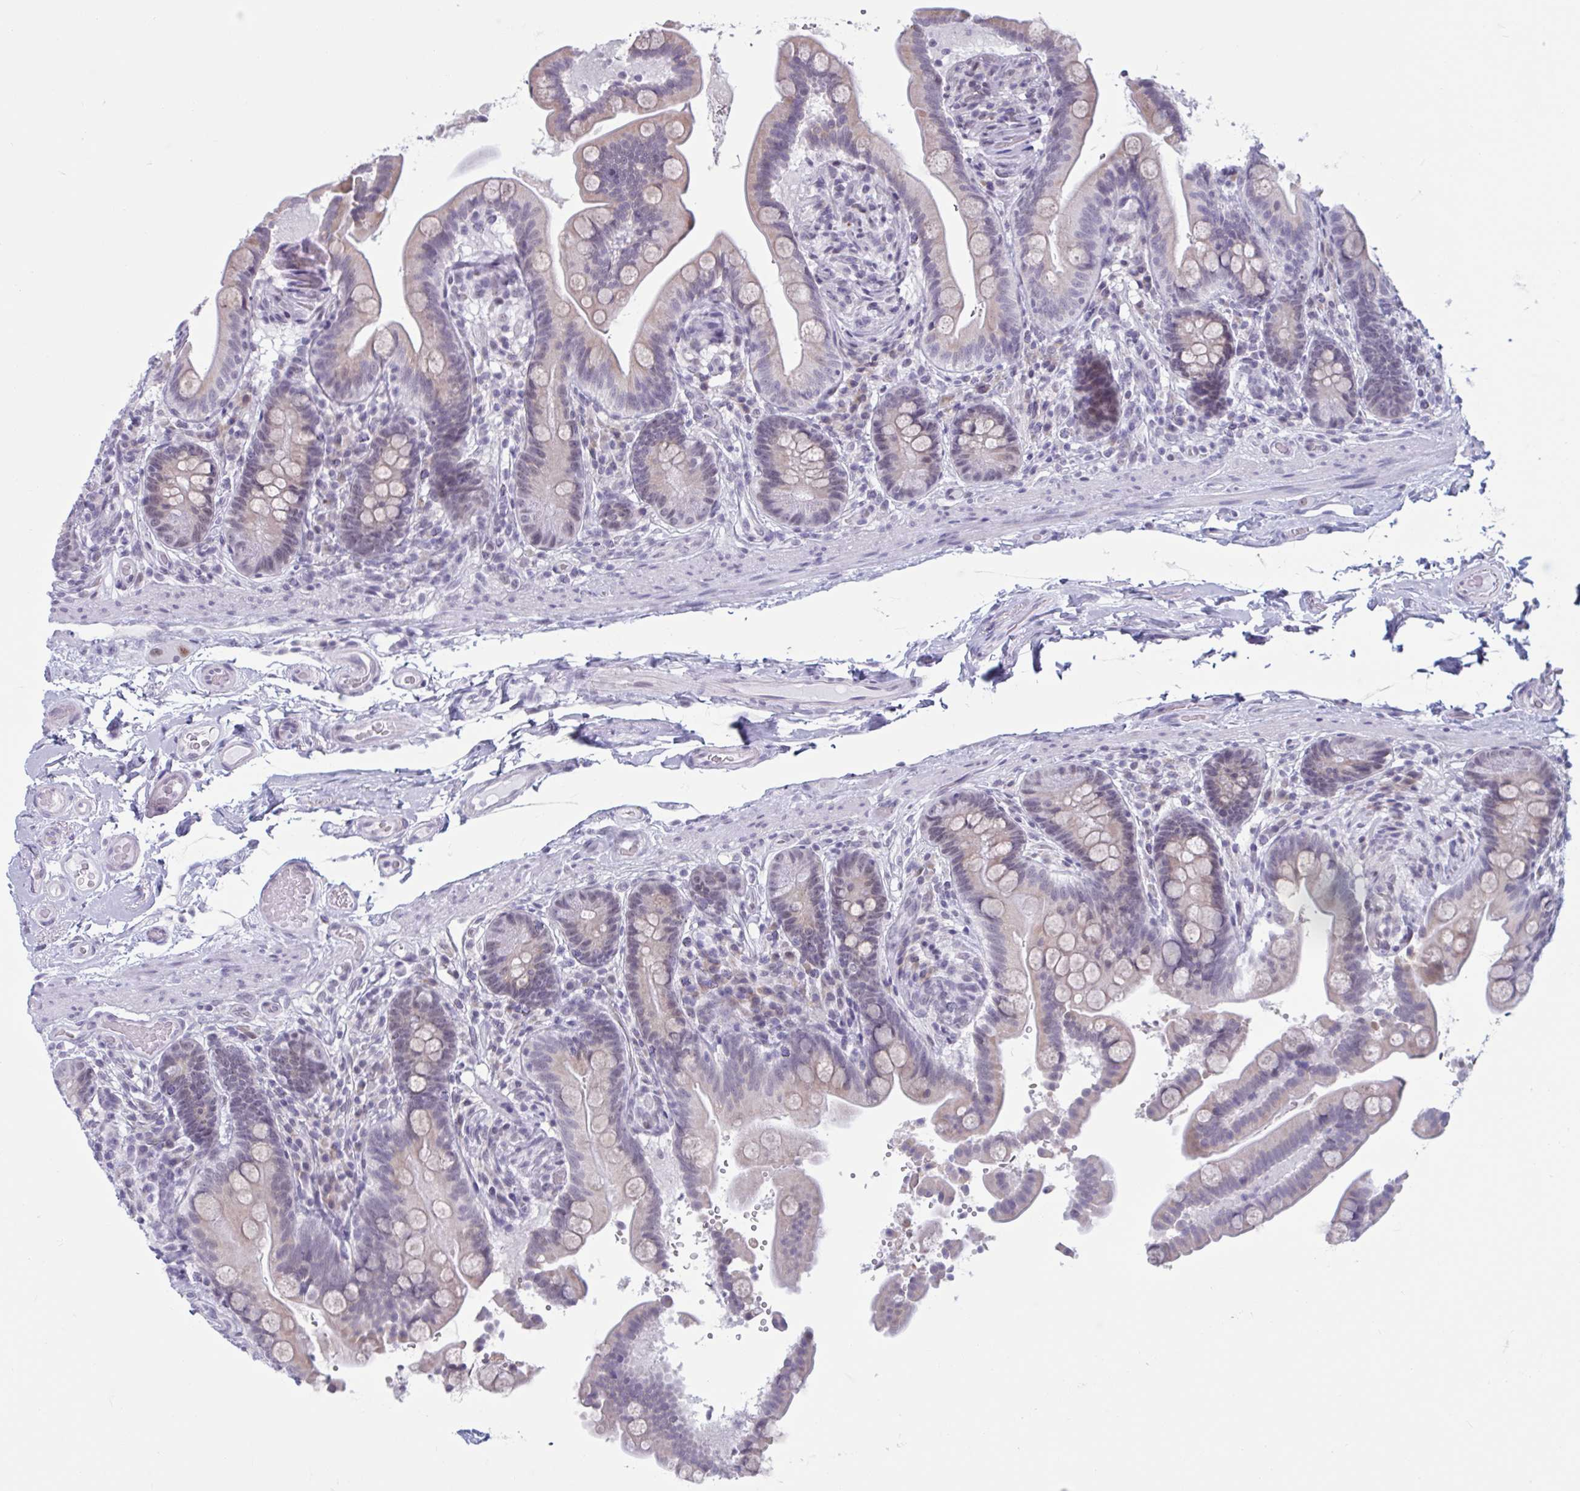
{"staining": {"intensity": "negative", "quantity": "none", "location": "none"}, "tissue": "colon", "cell_type": "Endothelial cells", "image_type": "normal", "snomed": [{"axis": "morphology", "description": "Normal tissue, NOS"}, {"axis": "topography", "description": "Smooth muscle"}, {"axis": "topography", "description": "Colon"}], "caption": "Immunohistochemical staining of normal human colon reveals no significant positivity in endothelial cells.", "gene": "MSMB", "patient": {"sex": "male", "age": 73}}